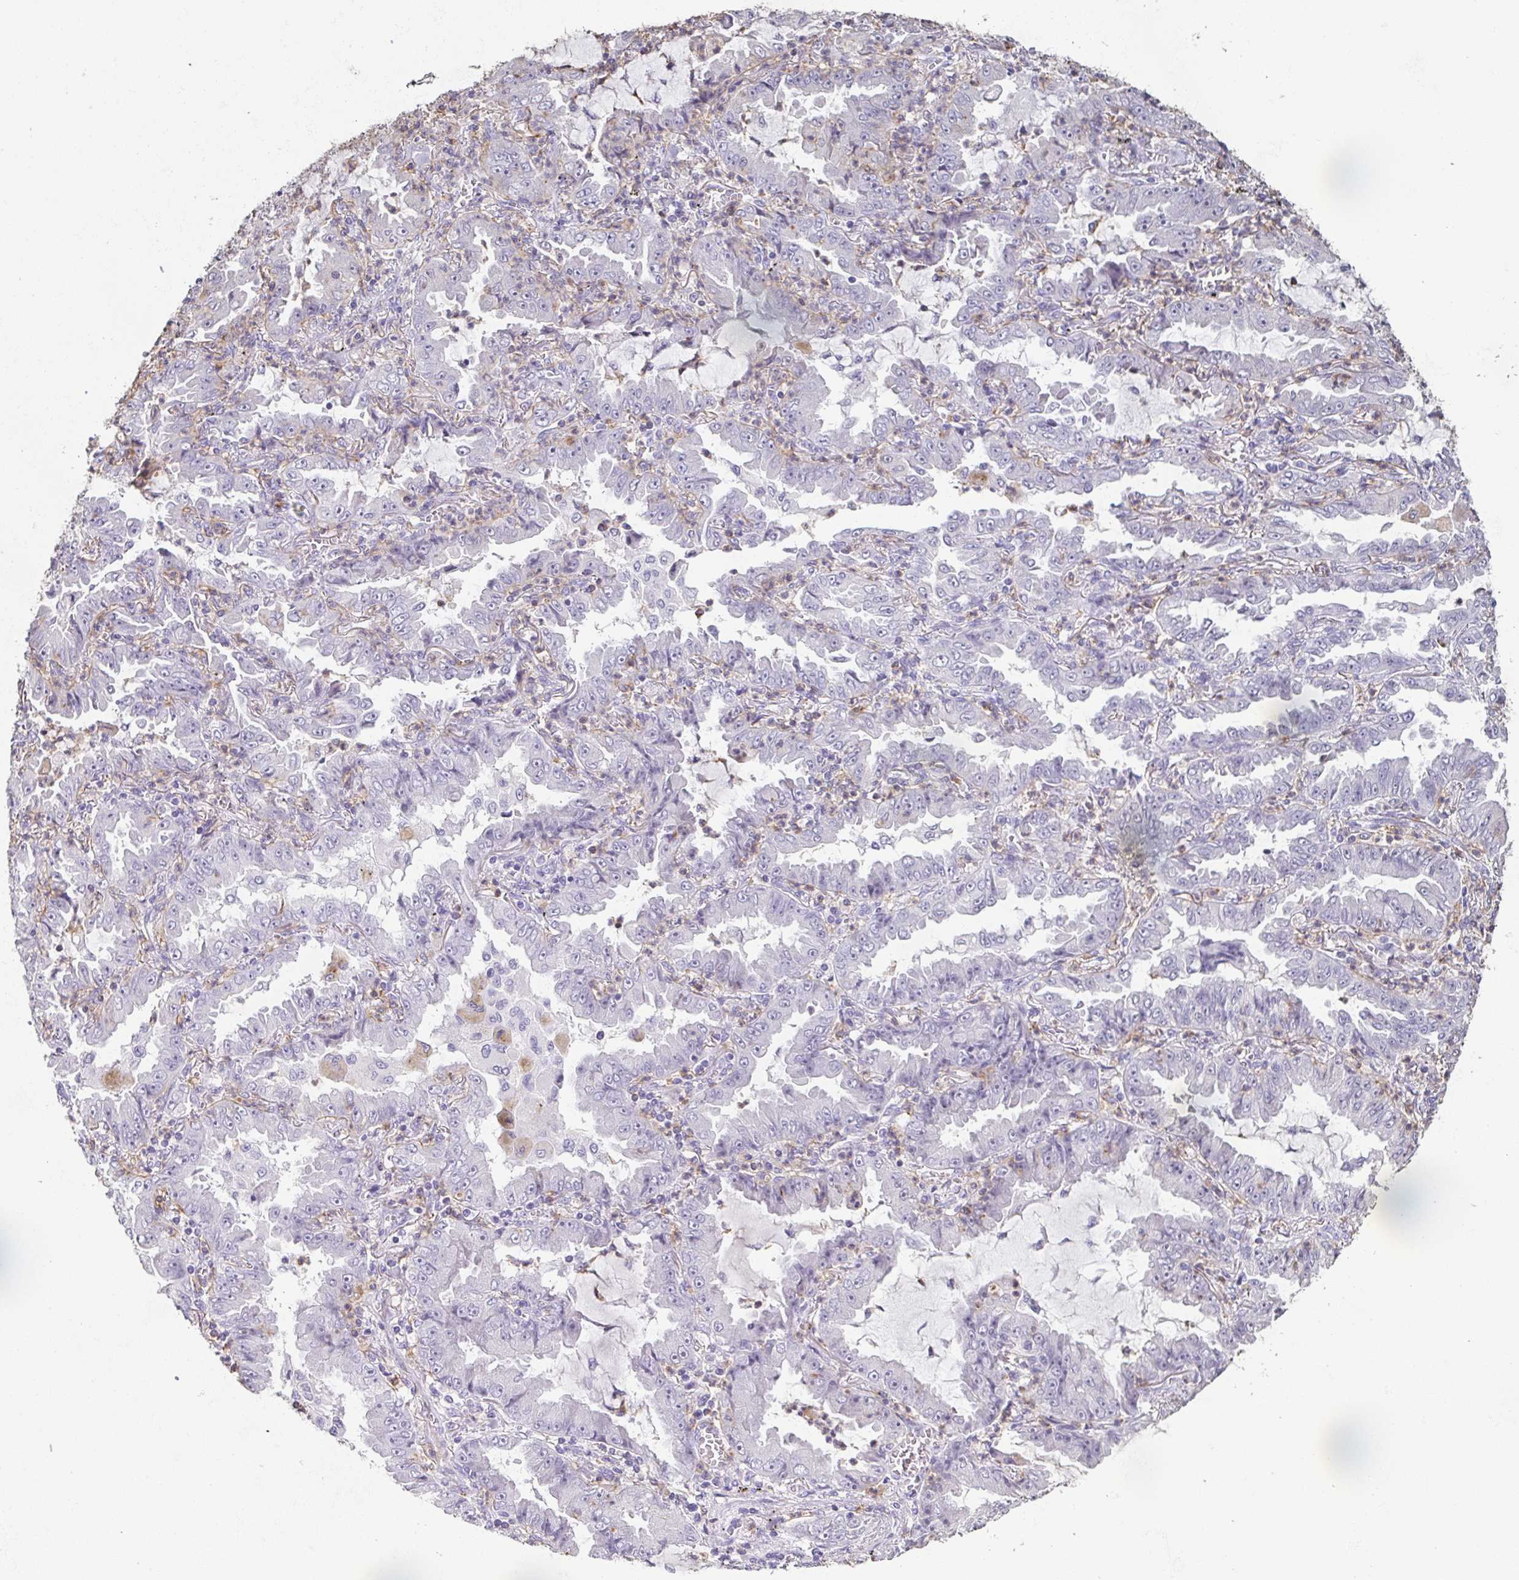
{"staining": {"intensity": "negative", "quantity": "none", "location": "none"}, "tissue": "lung cancer", "cell_type": "Tumor cells", "image_type": "cancer", "snomed": [{"axis": "morphology", "description": "Adenocarcinoma, NOS"}, {"axis": "topography", "description": "Lung"}], "caption": "The image exhibits no staining of tumor cells in lung cancer (adenocarcinoma). (Brightfield microscopy of DAB (3,3'-diaminobenzidine) IHC at high magnification).", "gene": "BPIFA2", "patient": {"sex": "female", "age": 52}}